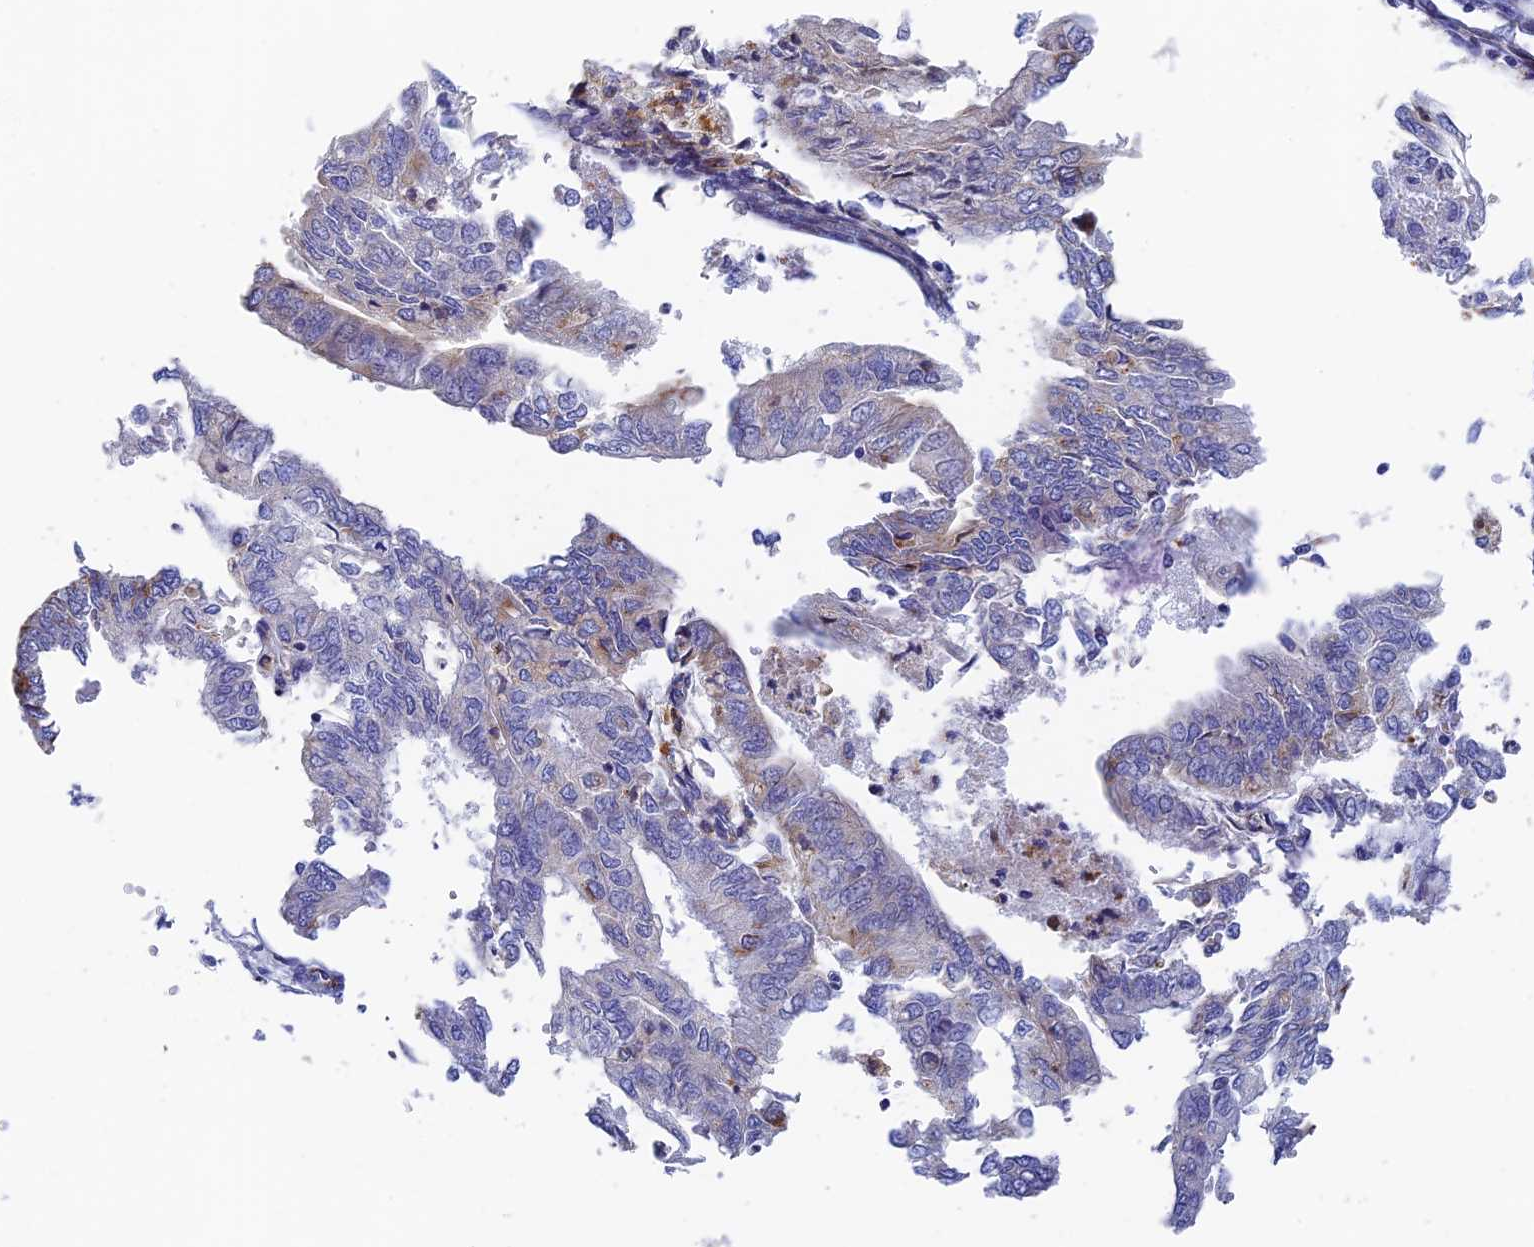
{"staining": {"intensity": "moderate", "quantity": "<25%", "location": "cytoplasmic/membranous"}, "tissue": "endometrial cancer", "cell_type": "Tumor cells", "image_type": "cancer", "snomed": [{"axis": "morphology", "description": "Adenocarcinoma, NOS"}, {"axis": "topography", "description": "Endometrium"}], "caption": "Endometrial adenocarcinoma was stained to show a protein in brown. There is low levels of moderate cytoplasmic/membranous positivity in approximately <25% of tumor cells.", "gene": "RPGRIP1L", "patient": {"sex": "female", "age": 68}}